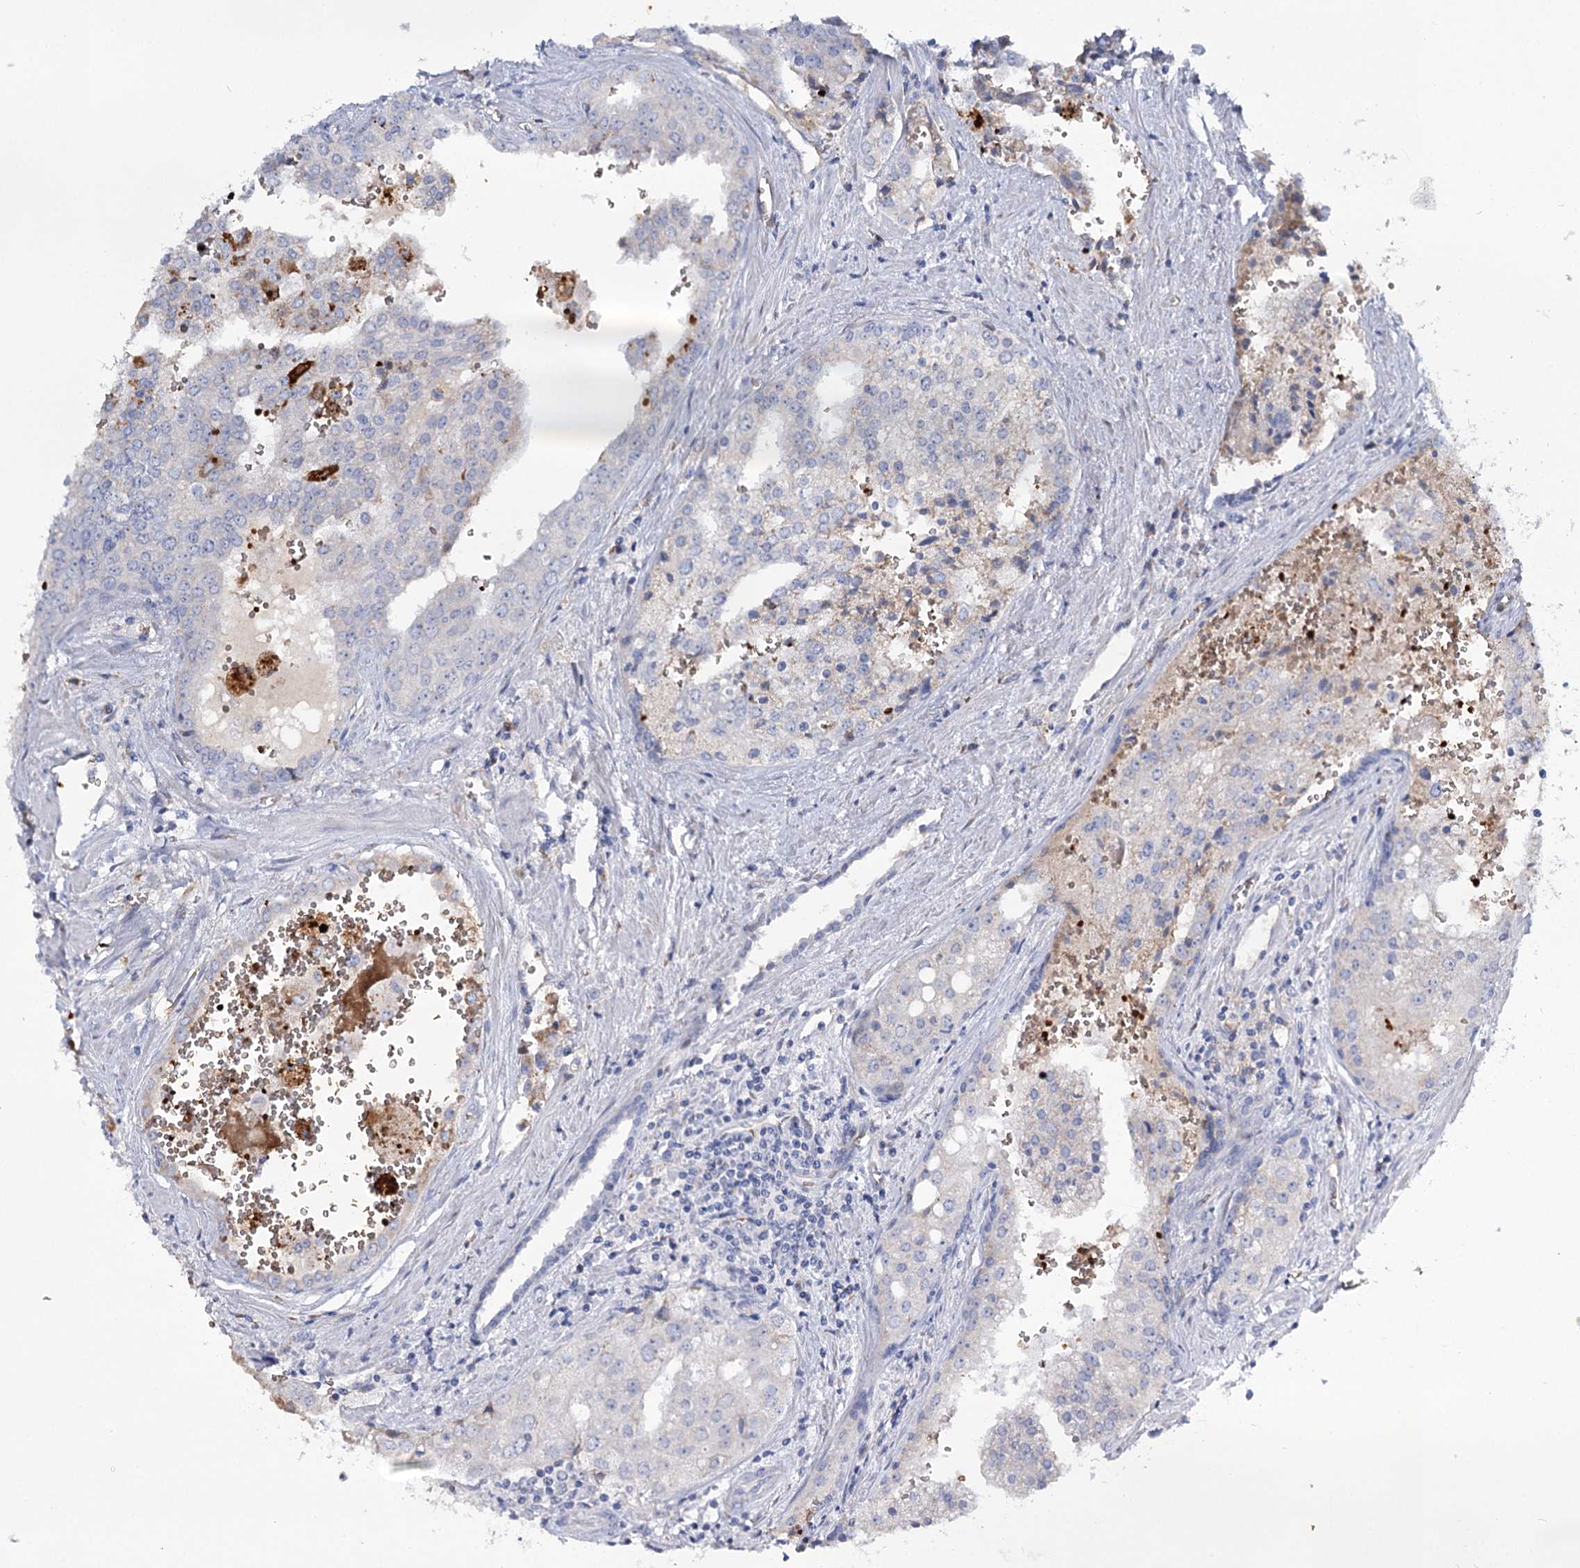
{"staining": {"intensity": "negative", "quantity": "none", "location": "none"}, "tissue": "prostate cancer", "cell_type": "Tumor cells", "image_type": "cancer", "snomed": [{"axis": "morphology", "description": "Adenocarcinoma, High grade"}, {"axis": "topography", "description": "Prostate"}], "caption": "Tumor cells show no significant protein positivity in high-grade adenocarcinoma (prostate). (Stains: DAB (3,3'-diaminobenzidine) immunohistochemistry (IHC) with hematoxylin counter stain, Microscopy: brightfield microscopy at high magnification).", "gene": "GBF1", "patient": {"sex": "male", "age": 68}}